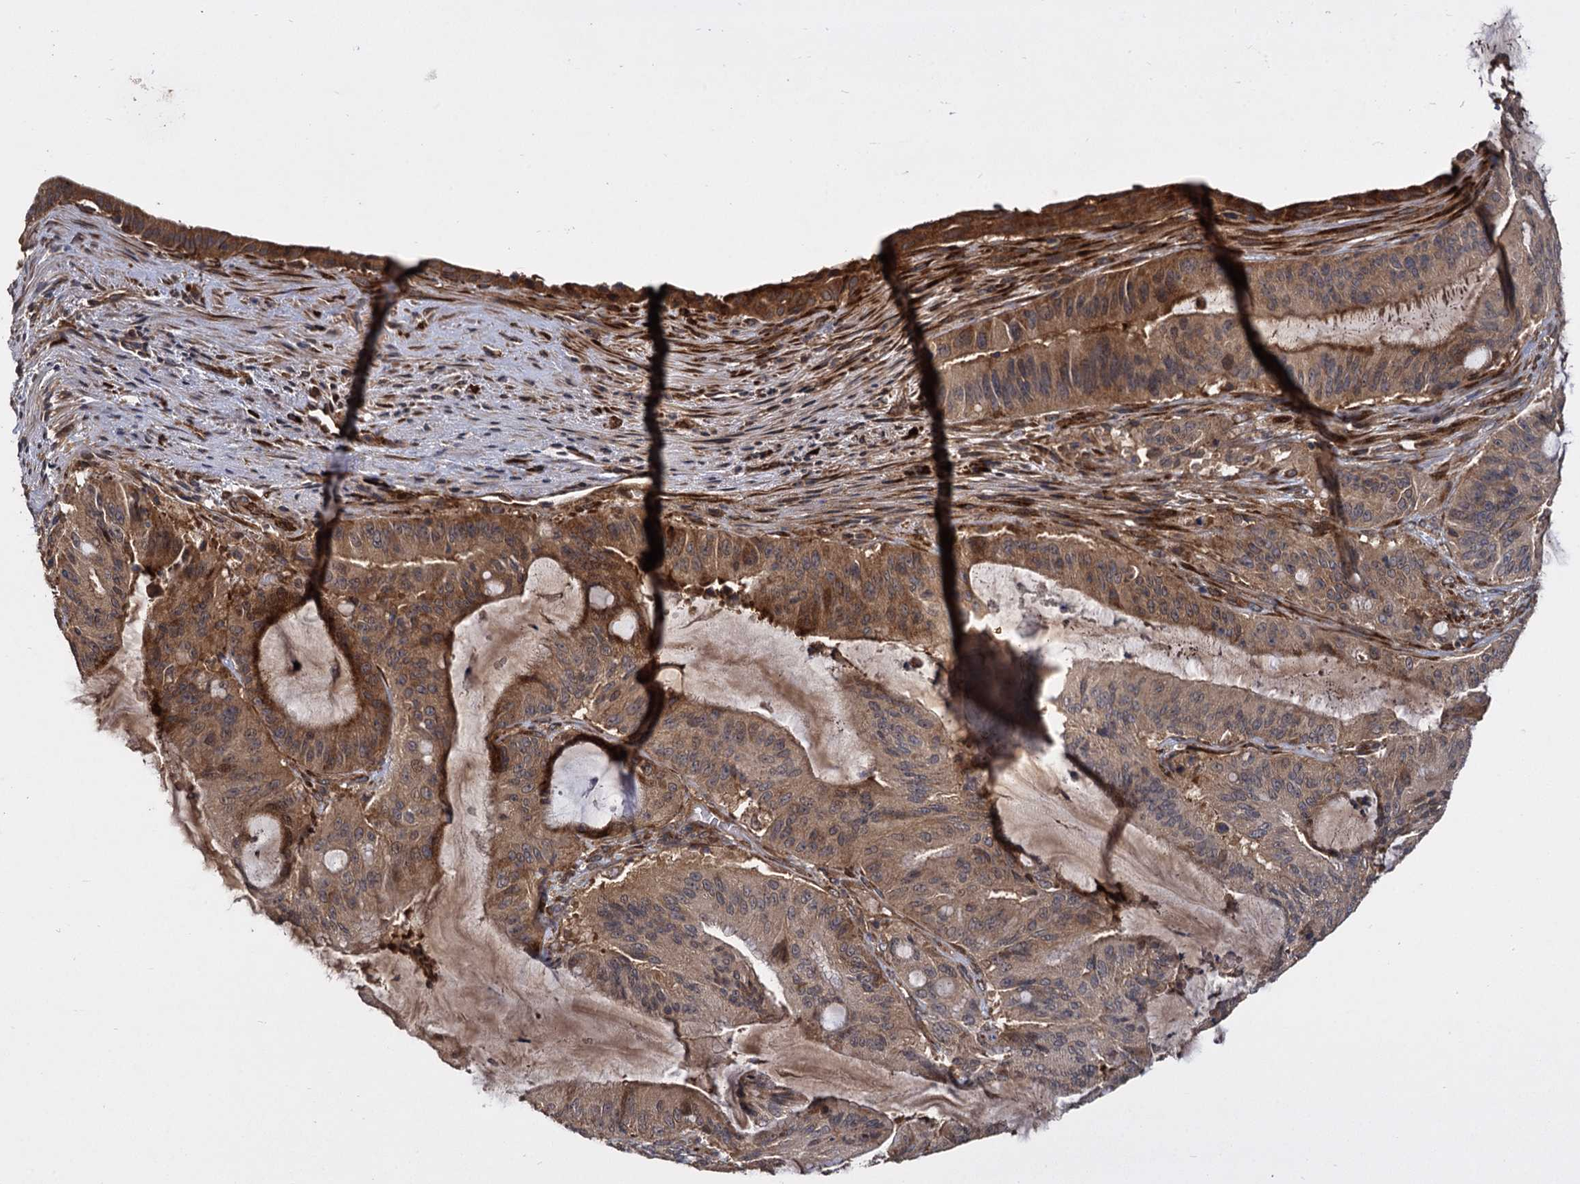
{"staining": {"intensity": "moderate", "quantity": "25%-75%", "location": "cytoplasmic/membranous"}, "tissue": "liver cancer", "cell_type": "Tumor cells", "image_type": "cancer", "snomed": [{"axis": "morphology", "description": "Normal tissue, NOS"}, {"axis": "morphology", "description": "Cholangiocarcinoma"}, {"axis": "topography", "description": "Liver"}, {"axis": "topography", "description": "Peripheral nerve tissue"}], "caption": "Brown immunohistochemical staining in liver cancer reveals moderate cytoplasmic/membranous expression in about 25%-75% of tumor cells. The protein of interest is stained brown, and the nuclei are stained in blue (DAB (3,3'-diaminobenzidine) IHC with brightfield microscopy, high magnification).", "gene": "INPPL1", "patient": {"sex": "female", "age": 73}}